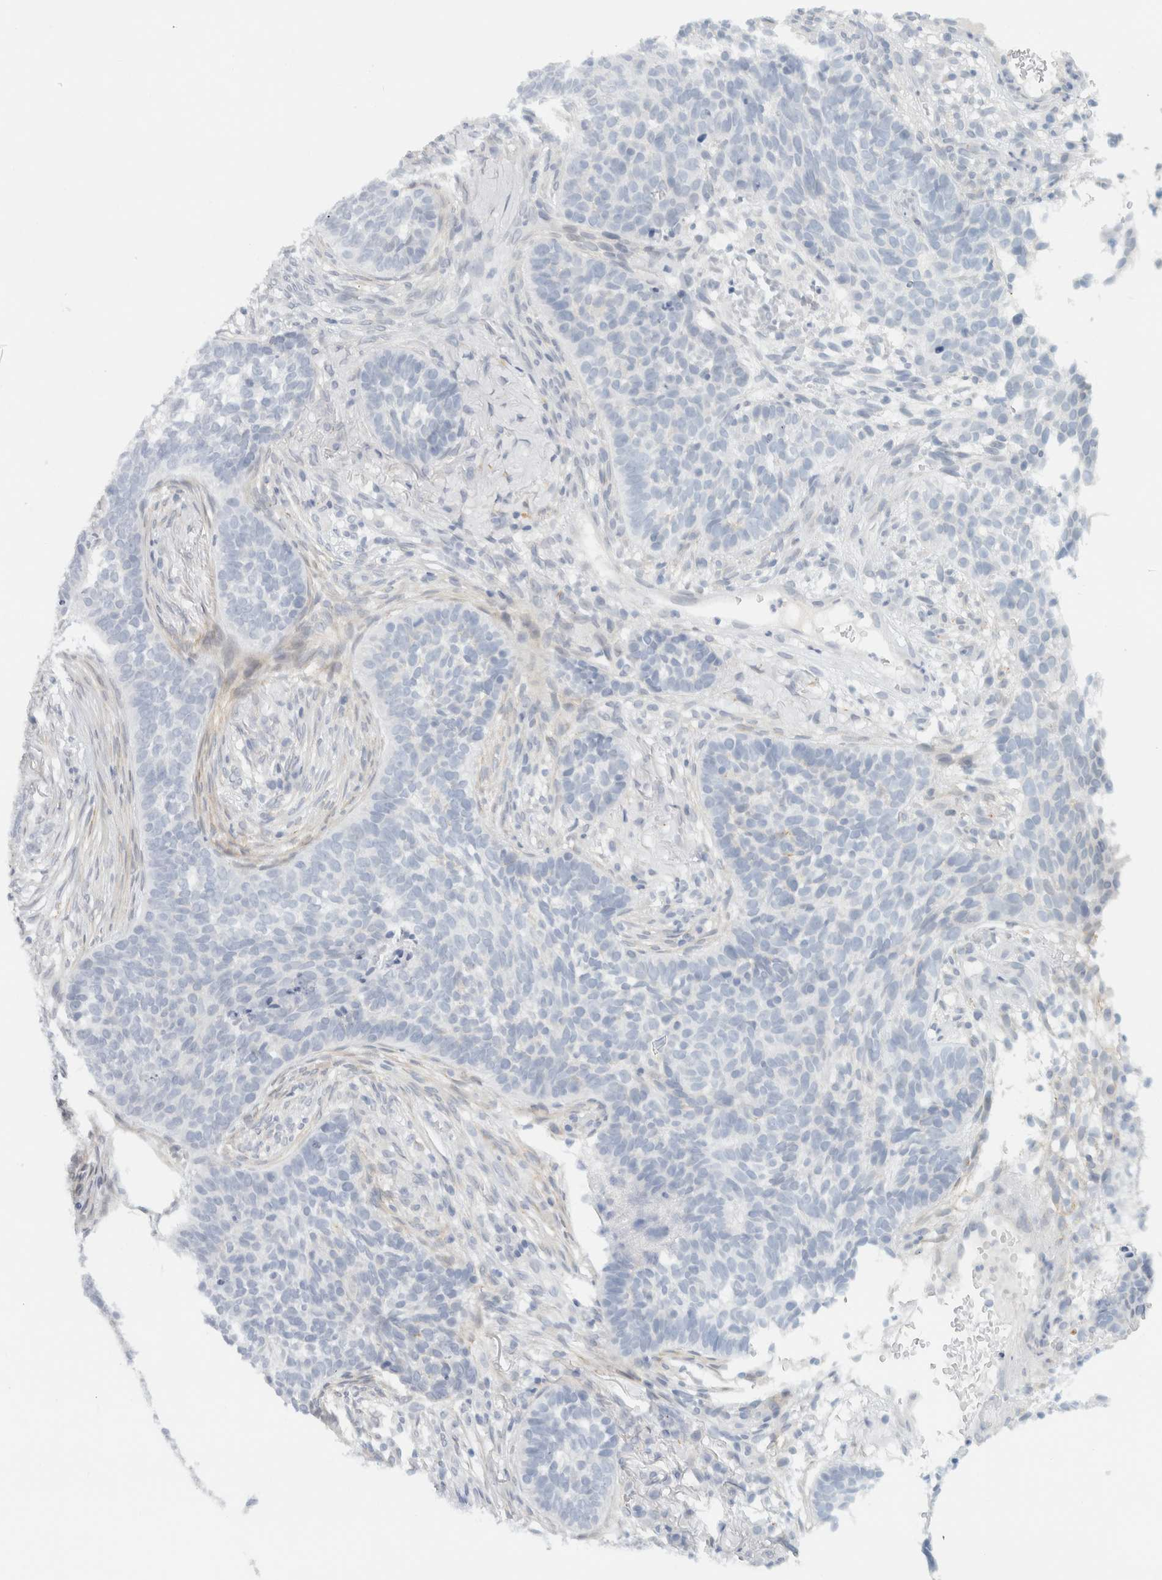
{"staining": {"intensity": "negative", "quantity": "none", "location": "none"}, "tissue": "skin cancer", "cell_type": "Tumor cells", "image_type": "cancer", "snomed": [{"axis": "morphology", "description": "Basal cell carcinoma"}, {"axis": "topography", "description": "Skin"}], "caption": "Tumor cells are negative for protein expression in human skin cancer.", "gene": "C1QTNF12", "patient": {"sex": "male", "age": 85}}